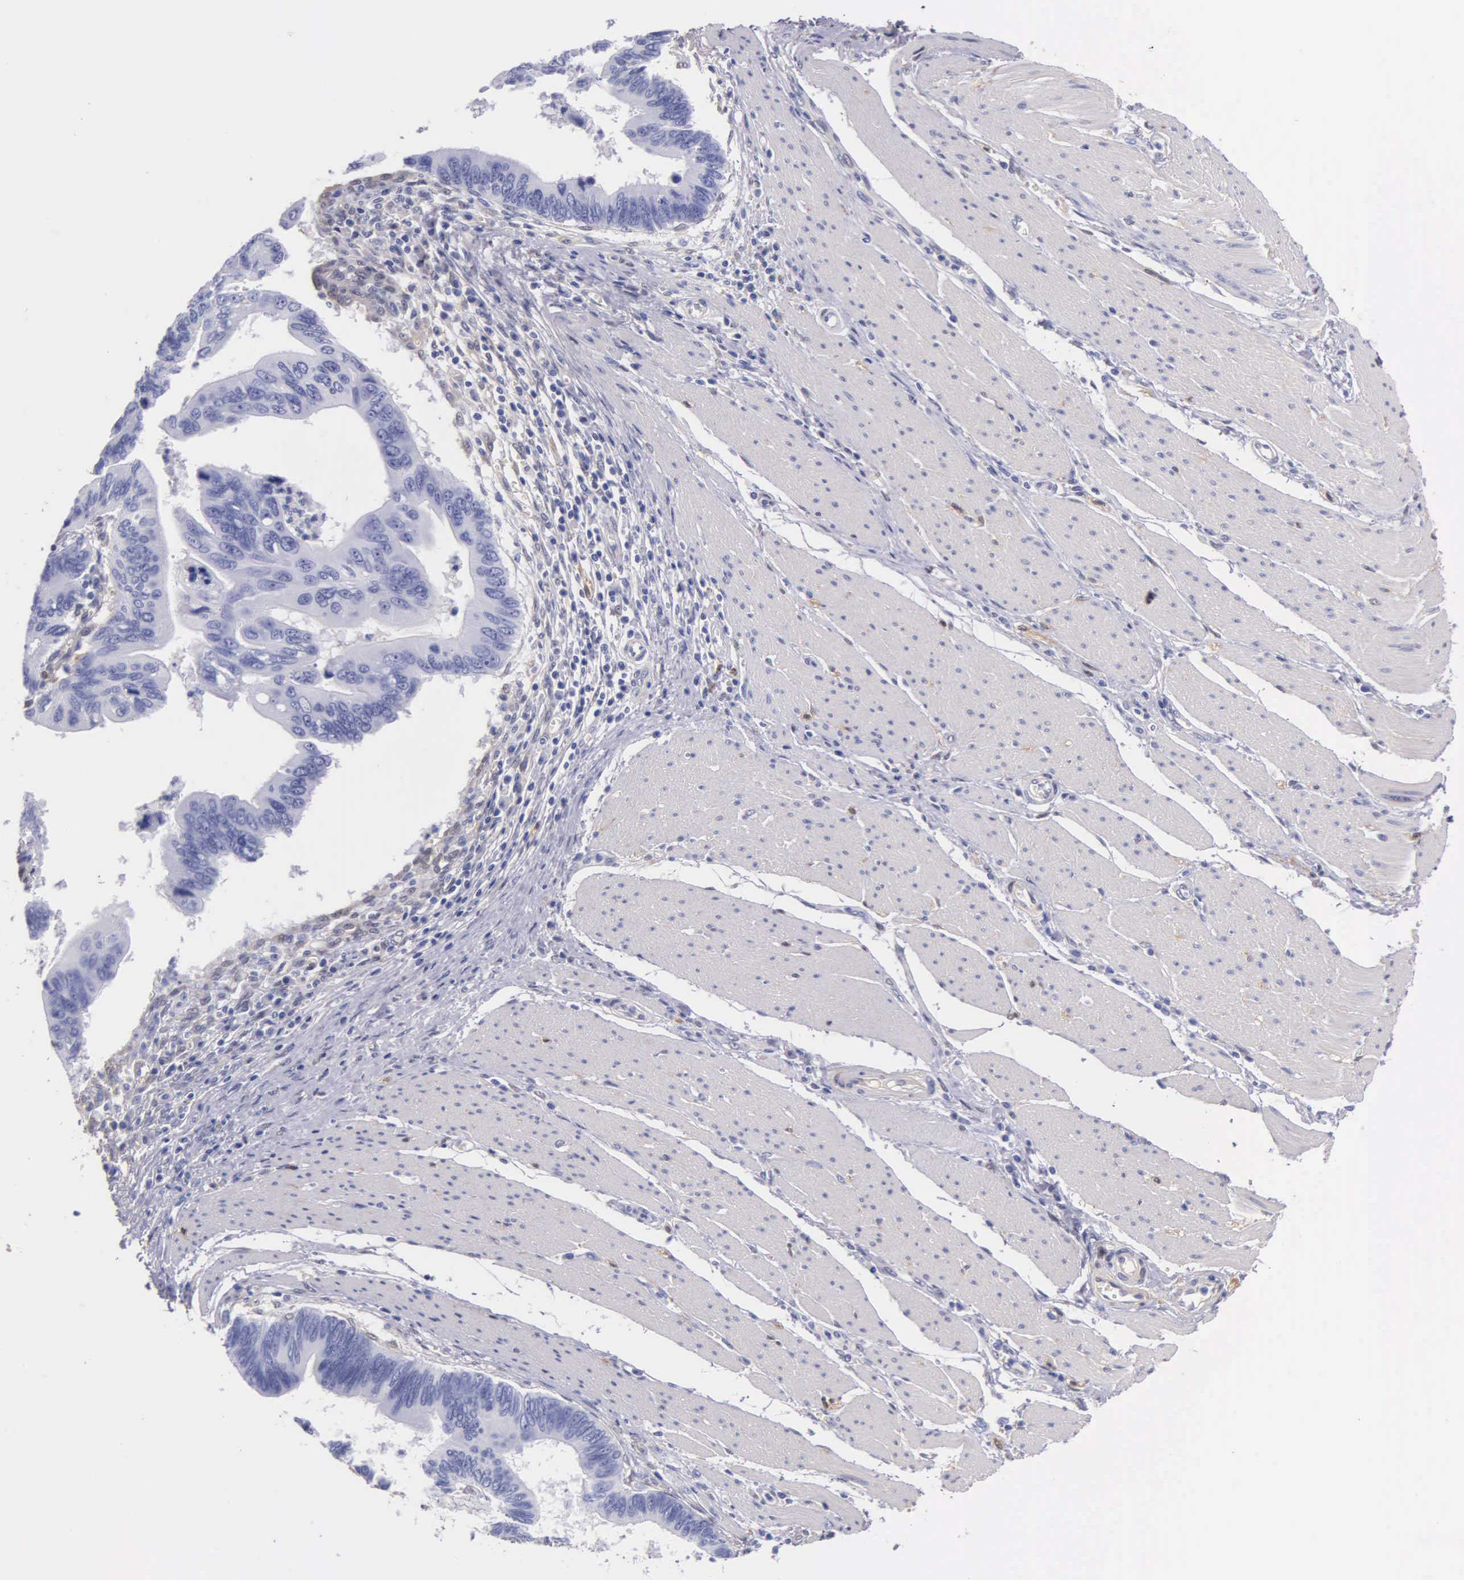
{"staining": {"intensity": "negative", "quantity": "none", "location": "none"}, "tissue": "pancreatic cancer", "cell_type": "Tumor cells", "image_type": "cancer", "snomed": [{"axis": "morphology", "description": "Adenocarcinoma, NOS"}, {"axis": "topography", "description": "Pancreas"}], "caption": "Pancreatic cancer (adenocarcinoma) was stained to show a protein in brown. There is no significant staining in tumor cells. Nuclei are stained in blue.", "gene": "GSTT2", "patient": {"sex": "female", "age": 70}}